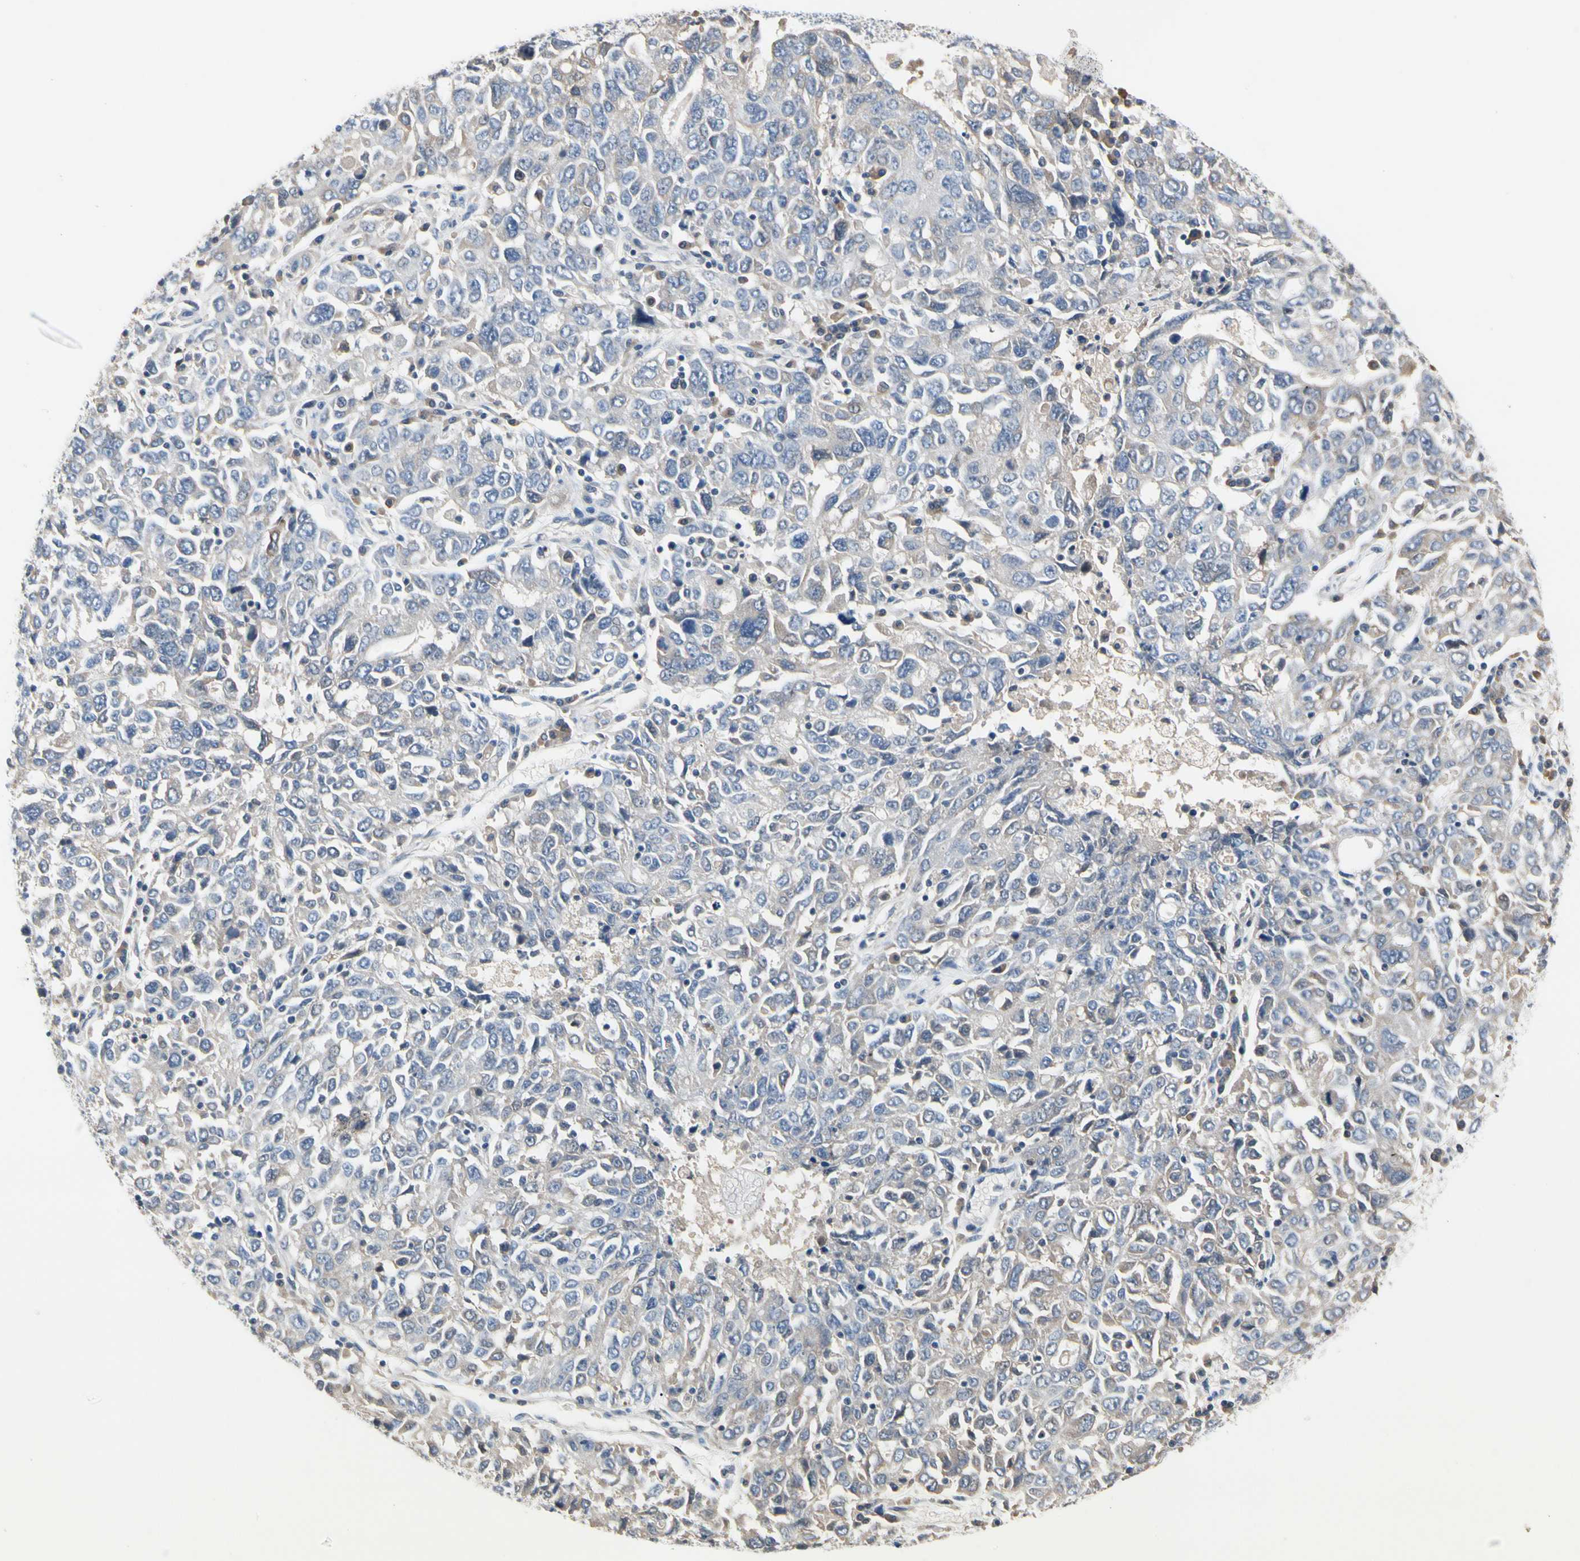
{"staining": {"intensity": "negative", "quantity": "none", "location": "none"}, "tissue": "ovarian cancer", "cell_type": "Tumor cells", "image_type": "cancer", "snomed": [{"axis": "morphology", "description": "Carcinoma, endometroid"}, {"axis": "topography", "description": "Ovary"}], "caption": "Ovarian cancer (endometroid carcinoma) stained for a protein using immunohistochemistry demonstrates no positivity tumor cells.", "gene": "ECRG4", "patient": {"sex": "female", "age": 62}}